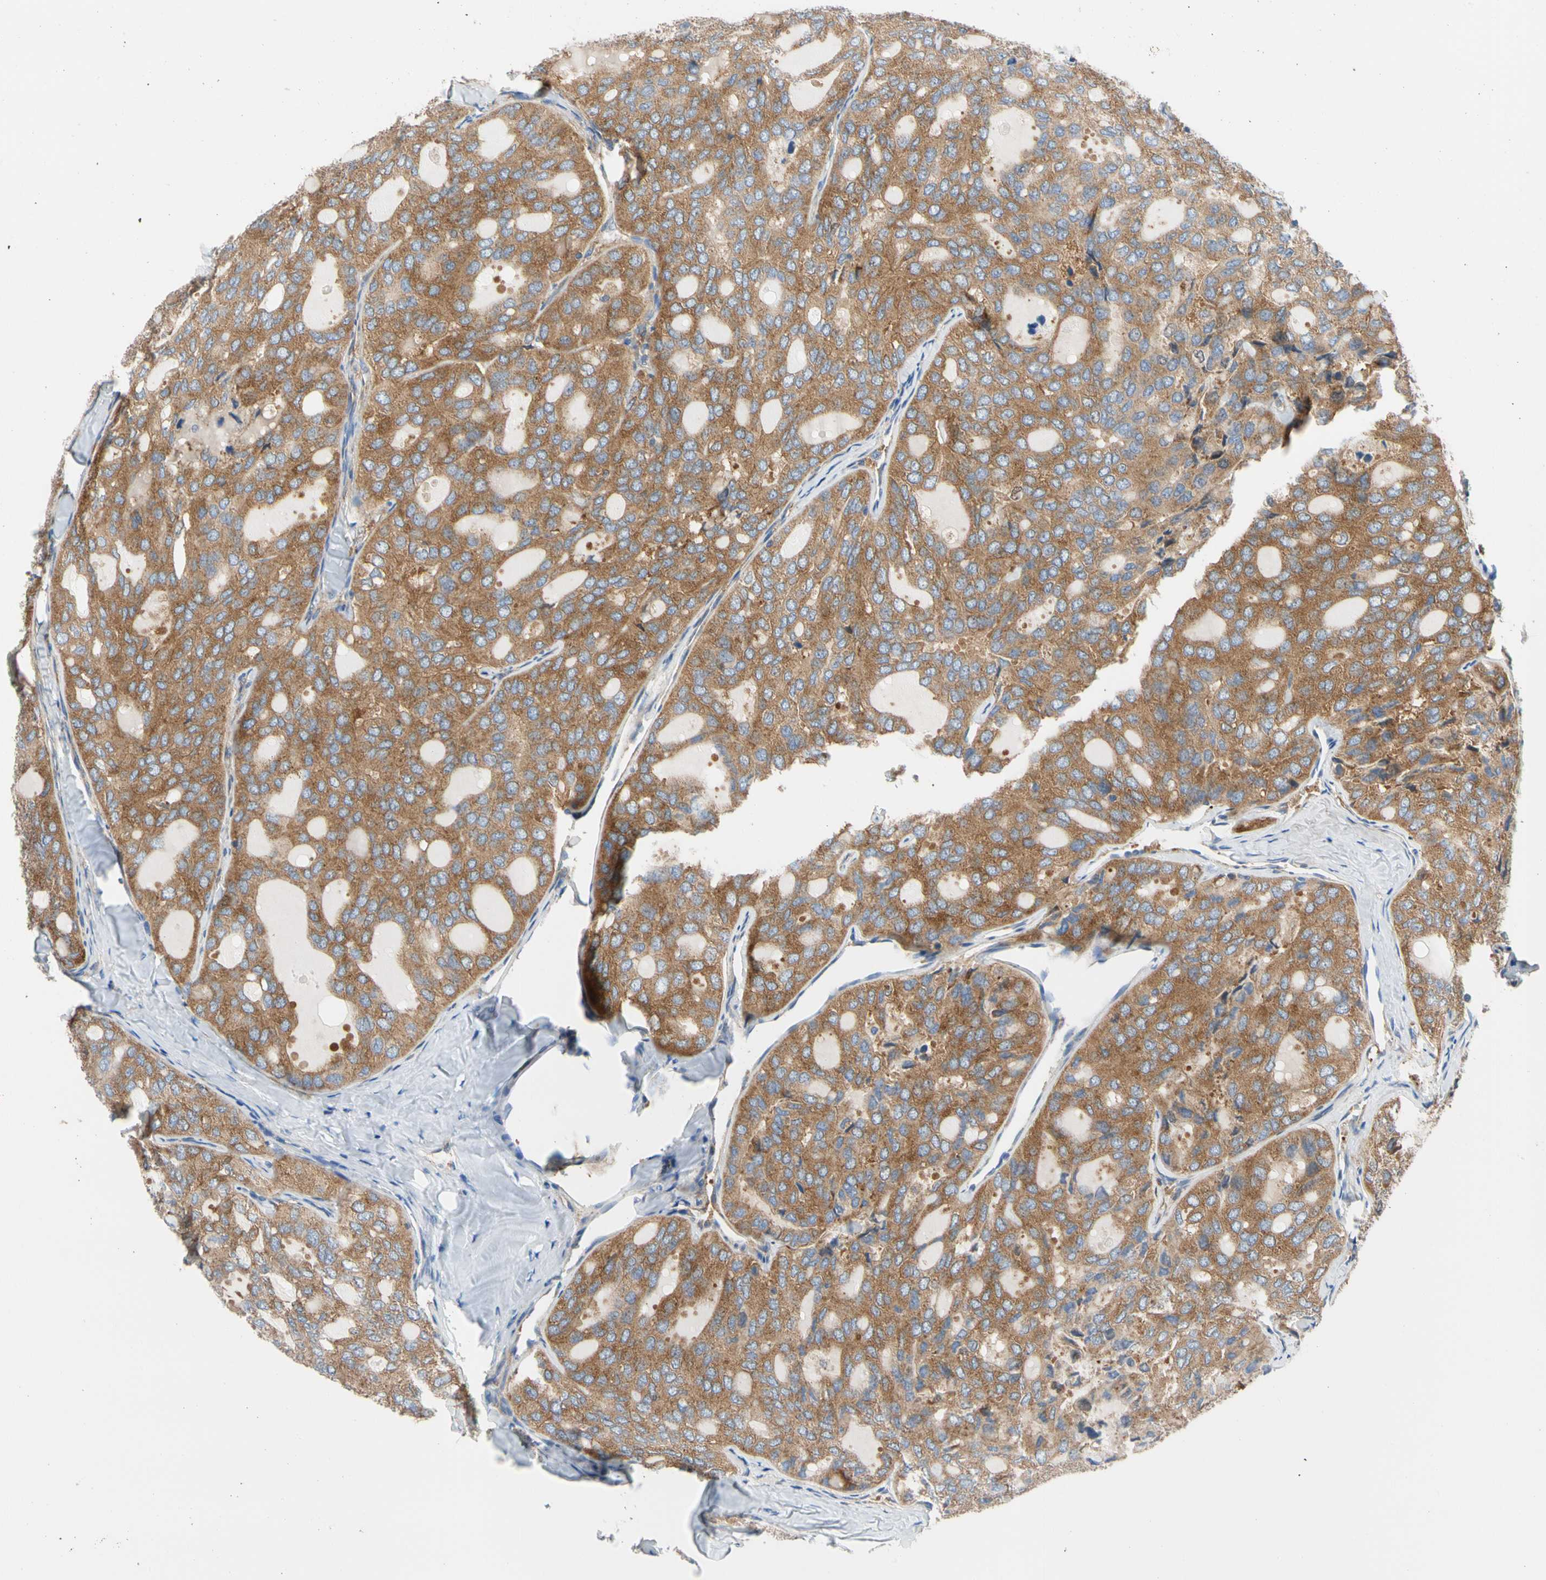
{"staining": {"intensity": "strong", "quantity": ">75%", "location": "cytoplasmic/membranous"}, "tissue": "thyroid cancer", "cell_type": "Tumor cells", "image_type": "cancer", "snomed": [{"axis": "morphology", "description": "Follicular adenoma carcinoma, NOS"}, {"axis": "topography", "description": "Thyroid gland"}], "caption": "The photomicrograph shows immunohistochemical staining of thyroid cancer. There is strong cytoplasmic/membranous staining is appreciated in approximately >75% of tumor cells.", "gene": "GPHN", "patient": {"sex": "male", "age": 75}}